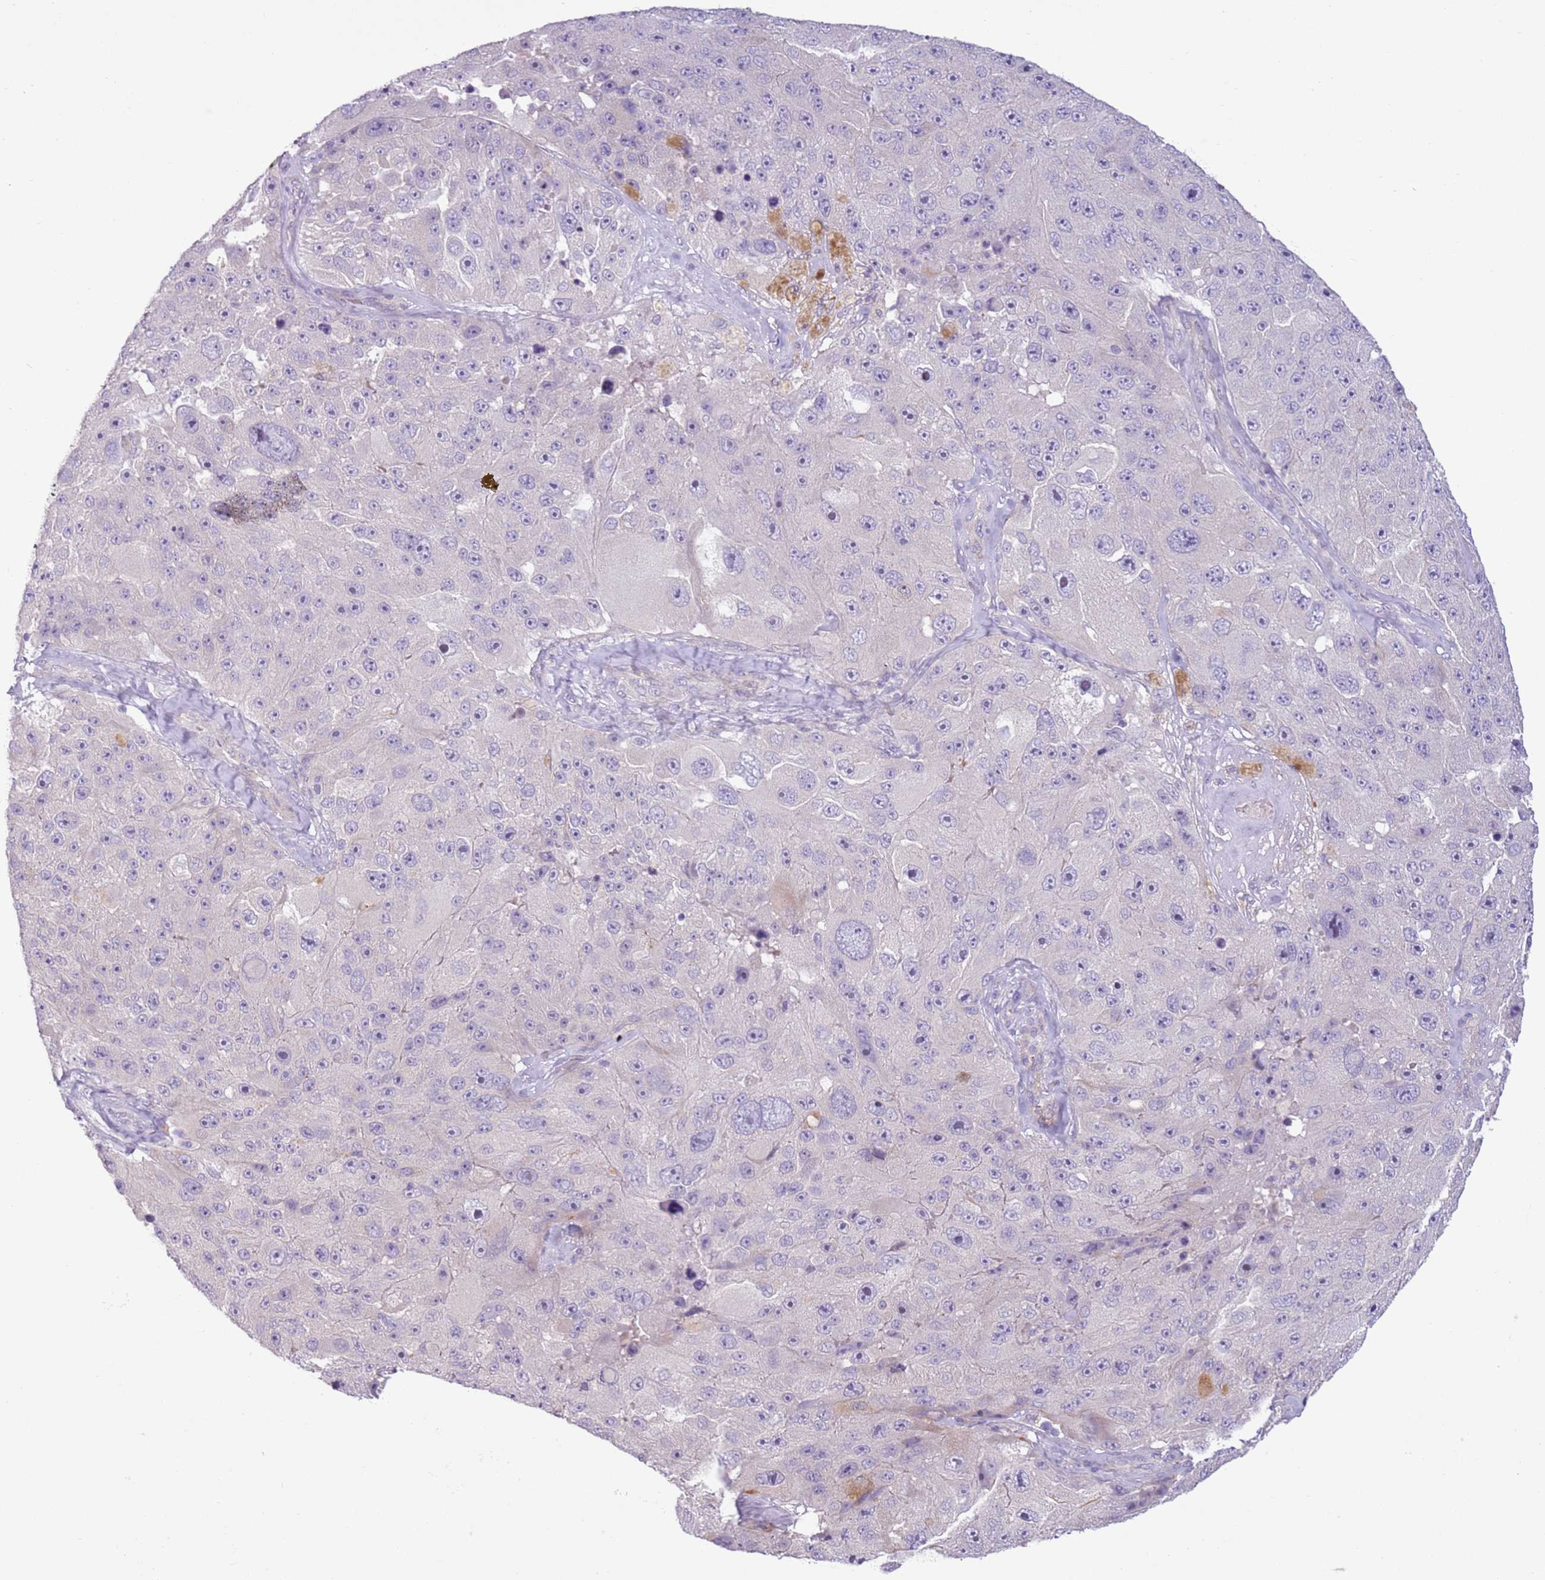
{"staining": {"intensity": "negative", "quantity": "none", "location": "none"}, "tissue": "melanoma", "cell_type": "Tumor cells", "image_type": "cancer", "snomed": [{"axis": "morphology", "description": "Malignant melanoma, Metastatic site"}, {"axis": "topography", "description": "Lymph node"}], "caption": "An immunohistochemistry (IHC) histopathology image of malignant melanoma (metastatic site) is shown. There is no staining in tumor cells of malignant melanoma (metastatic site).", "gene": "ZNF239", "patient": {"sex": "male", "age": 62}}